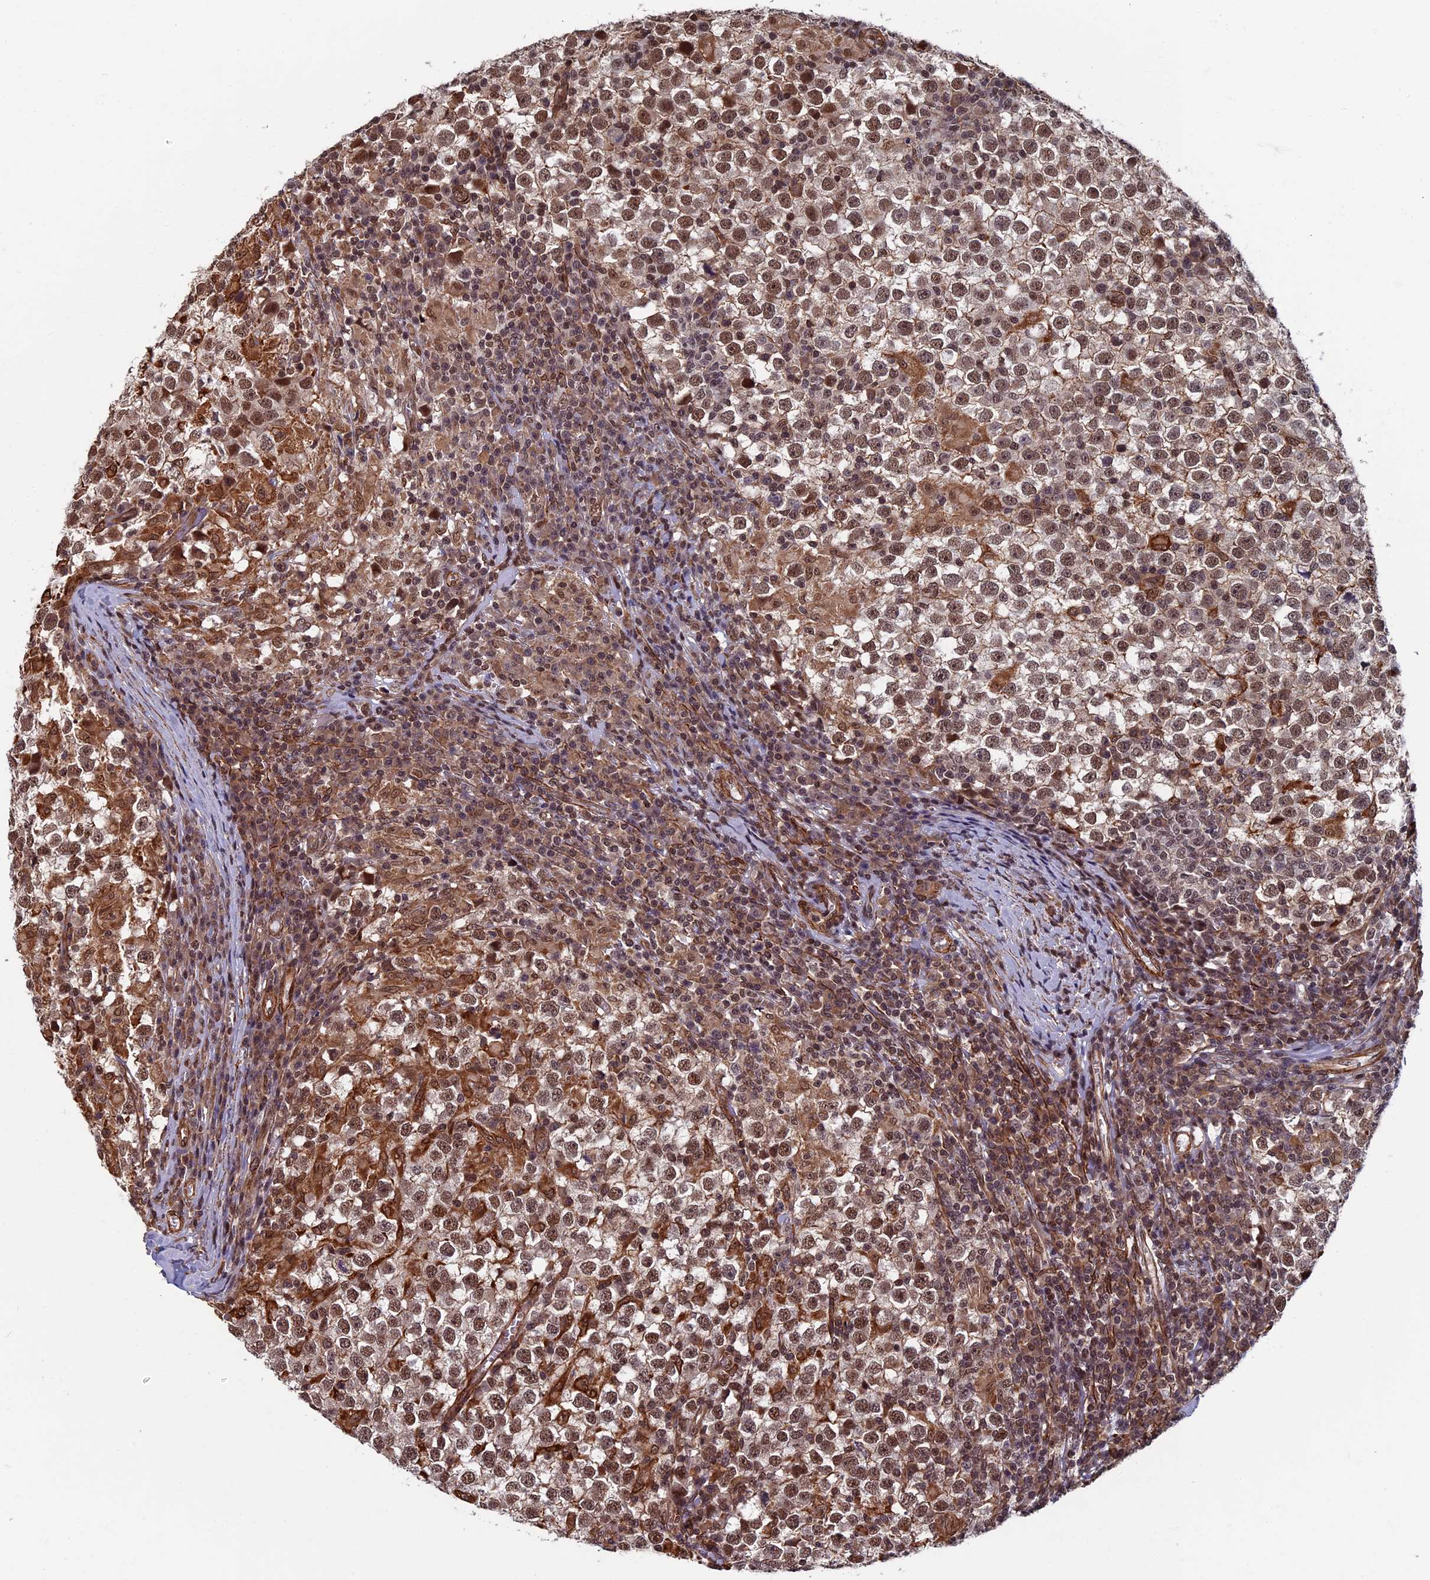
{"staining": {"intensity": "moderate", "quantity": "25%-75%", "location": "nuclear"}, "tissue": "testis cancer", "cell_type": "Tumor cells", "image_type": "cancer", "snomed": [{"axis": "morphology", "description": "Seminoma, NOS"}, {"axis": "topography", "description": "Testis"}], "caption": "A brown stain shows moderate nuclear staining of a protein in testis cancer tumor cells.", "gene": "CTDP1", "patient": {"sex": "male", "age": 65}}